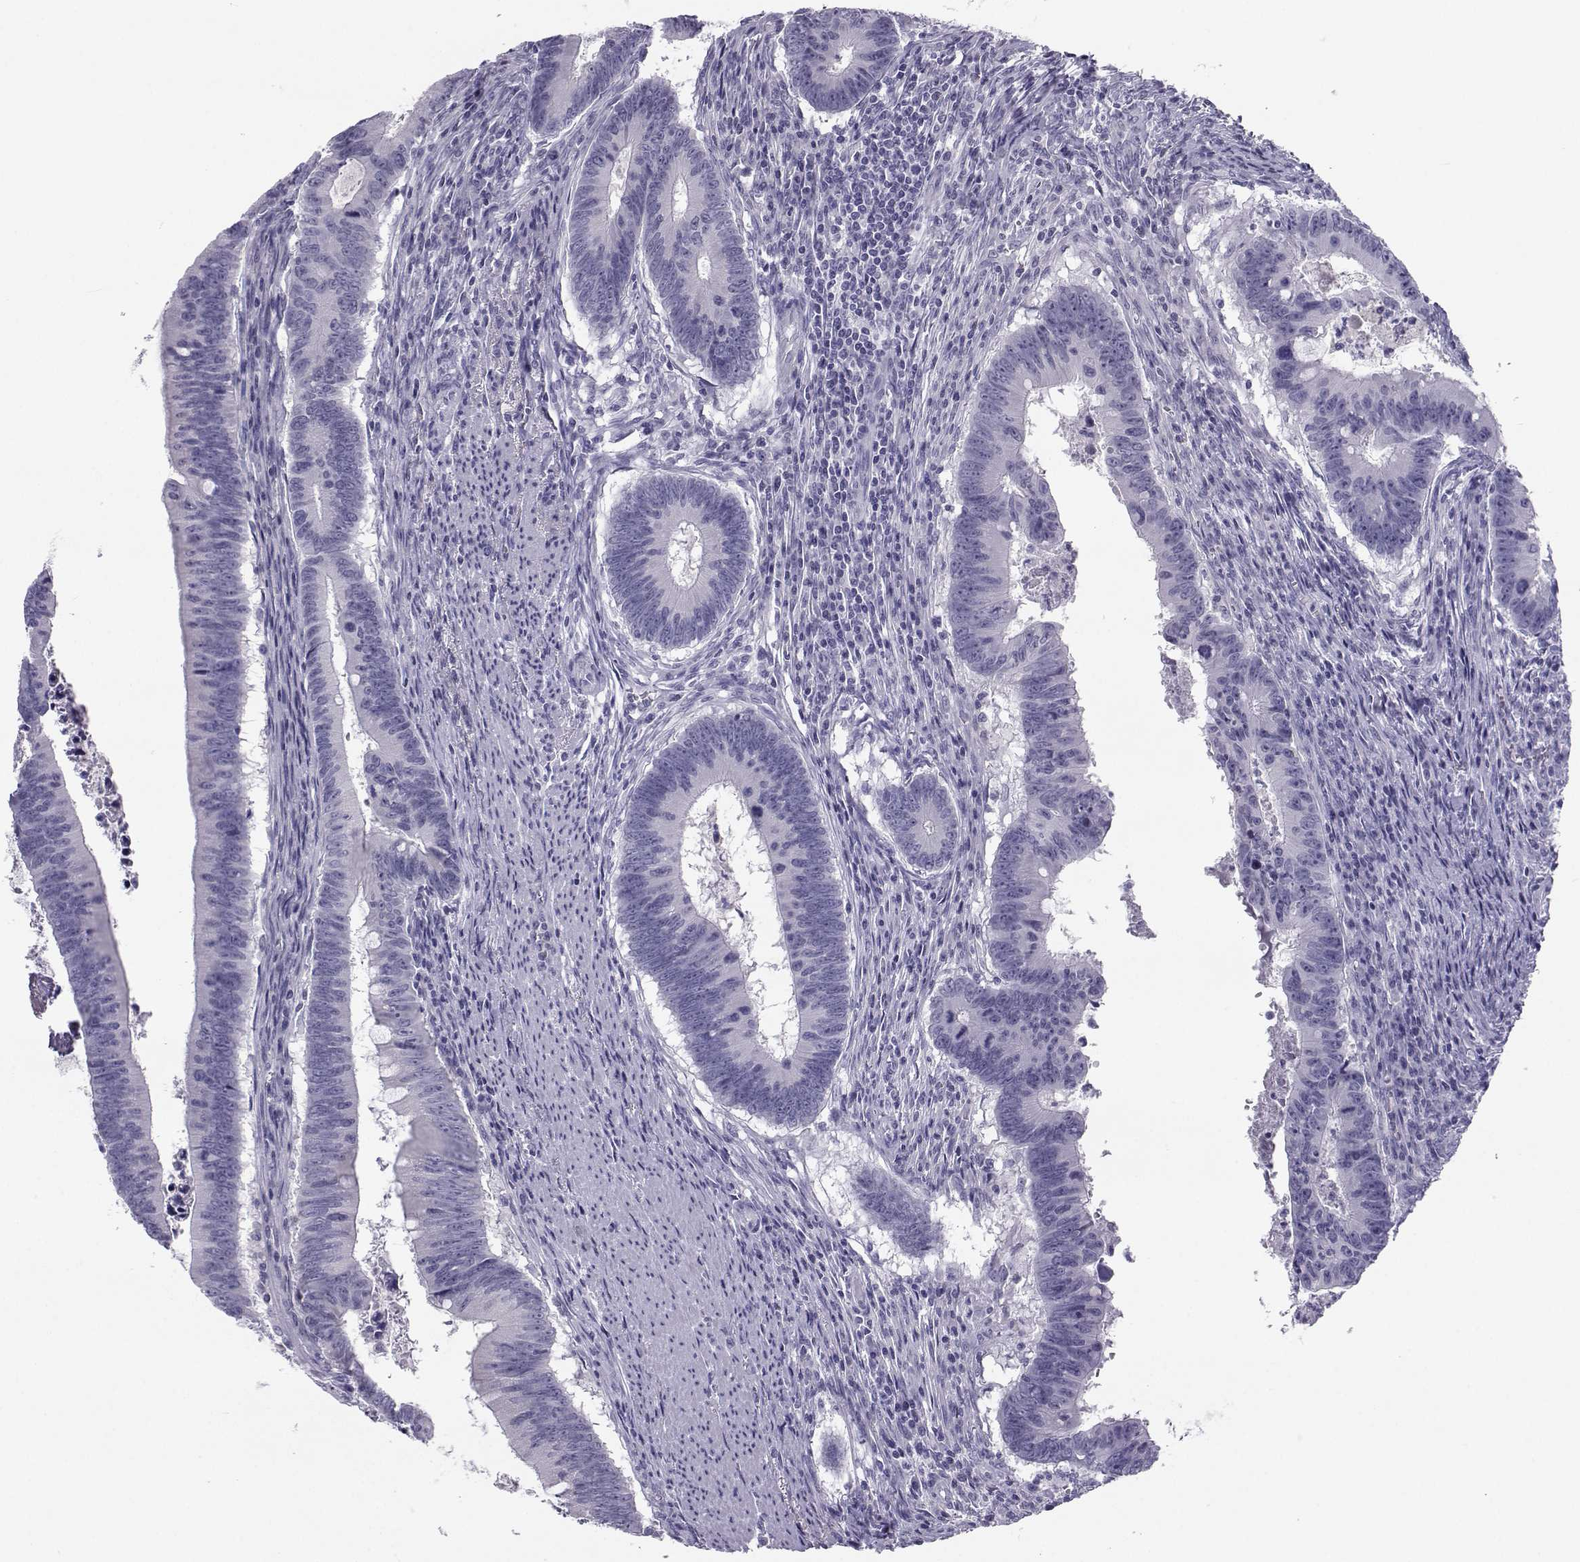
{"staining": {"intensity": "negative", "quantity": "none", "location": "none"}, "tissue": "colorectal cancer", "cell_type": "Tumor cells", "image_type": "cancer", "snomed": [{"axis": "morphology", "description": "Adenocarcinoma, NOS"}, {"axis": "topography", "description": "Colon"}], "caption": "An image of human colorectal cancer is negative for staining in tumor cells.", "gene": "PCSK1N", "patient": {"sex": "female", "age": 87}}